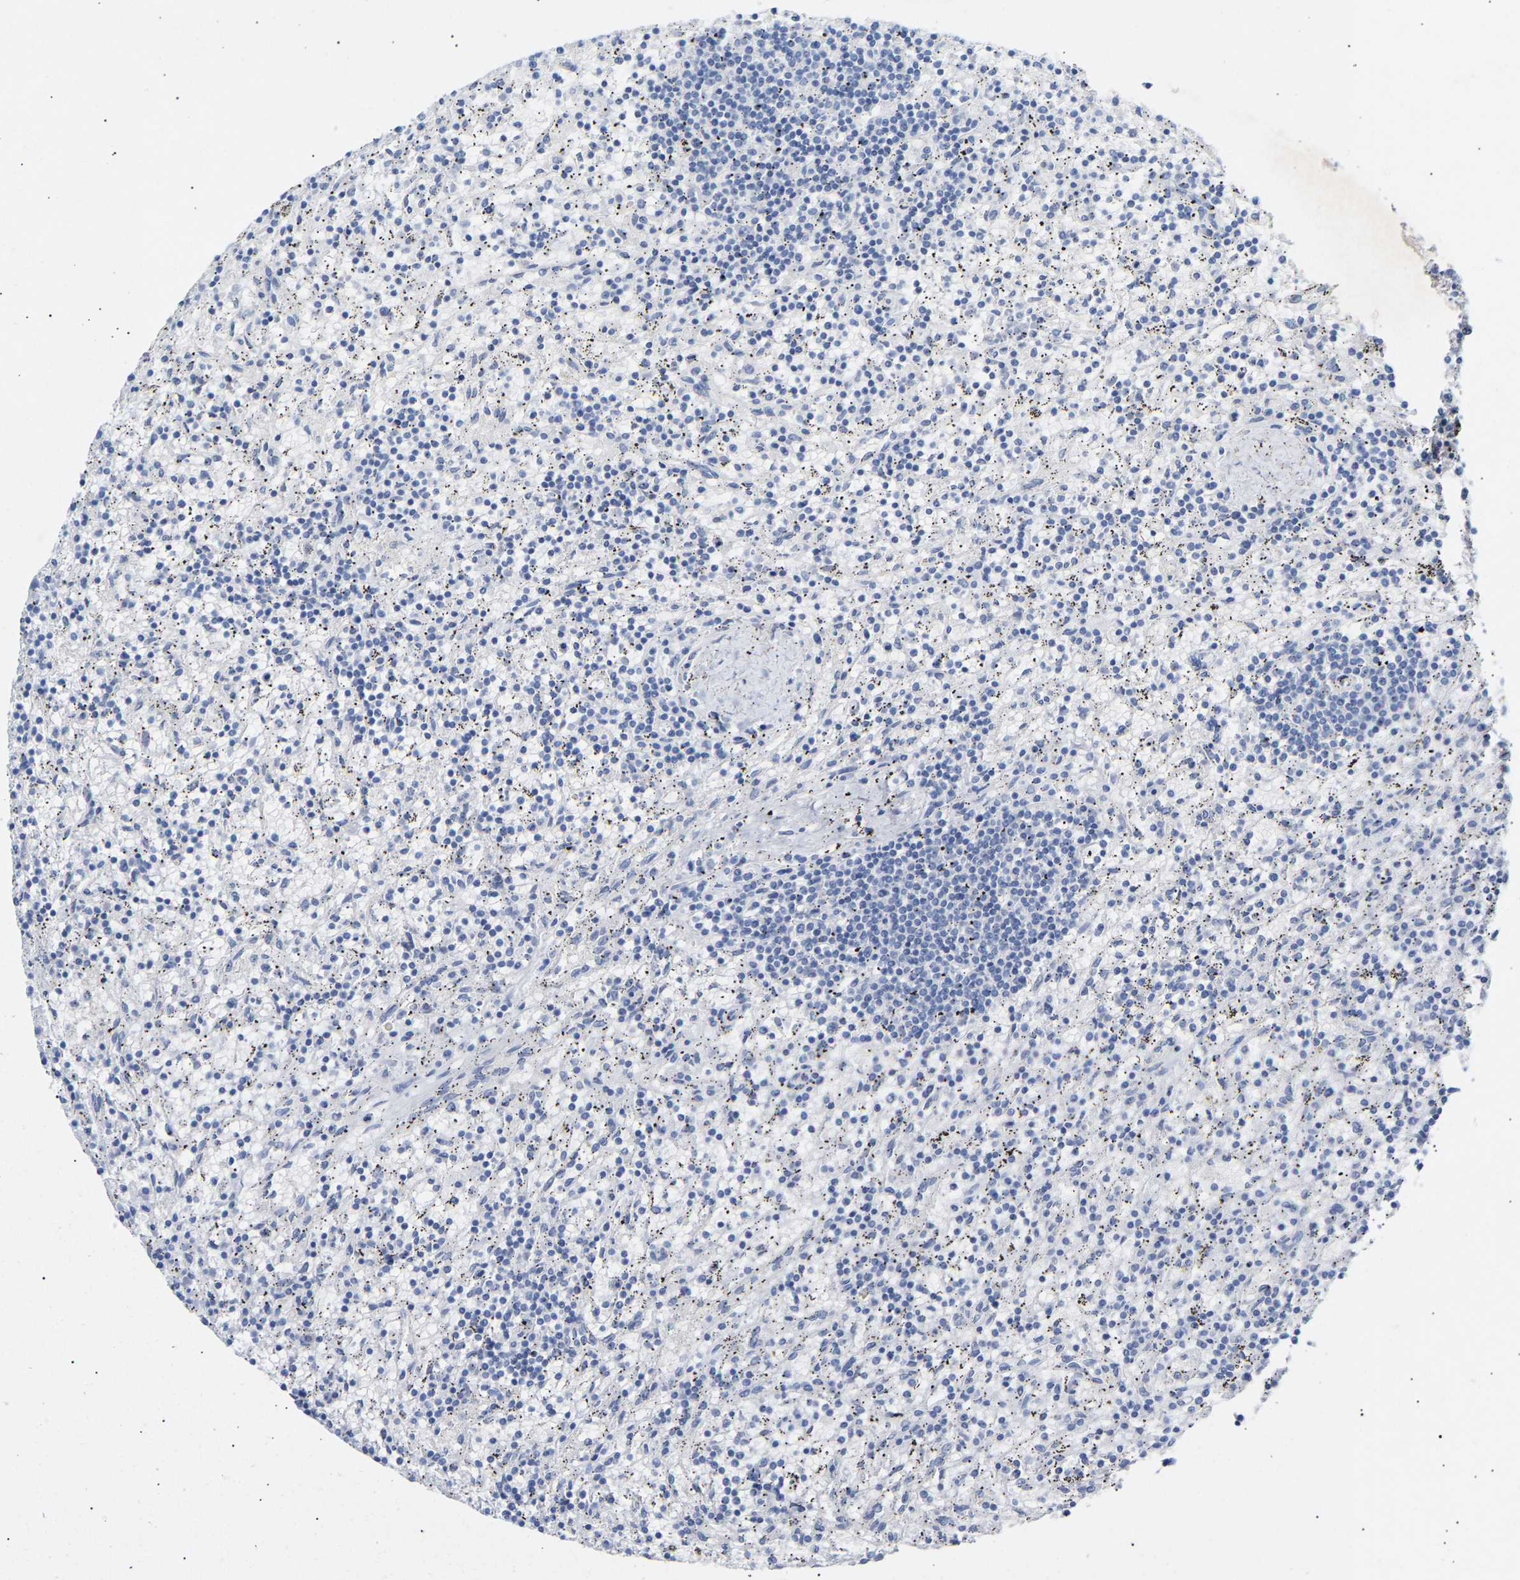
{"staining": {"intensity": "negative", "quantity": "none", "location": "none"}, "tissue": "lymphoma", "cell_type": "Tumor cells", "image_type": "cancer", "snomed": [{"axis": "morphology", "description": "Malignant lymphoma, non-Hodgkin's type, Low grade"}, {"axis": "topography", "description": "Spleen"}], "caption": "This photomicrograph is of lymphoma stained with immunohistochemistry (IHC) to label a protein in brown with the nuclei are counter-stained blue. There is no positivity in tumor cells.", "gene": "PEX1", "patient": {"sex": "male", "age": 76}}